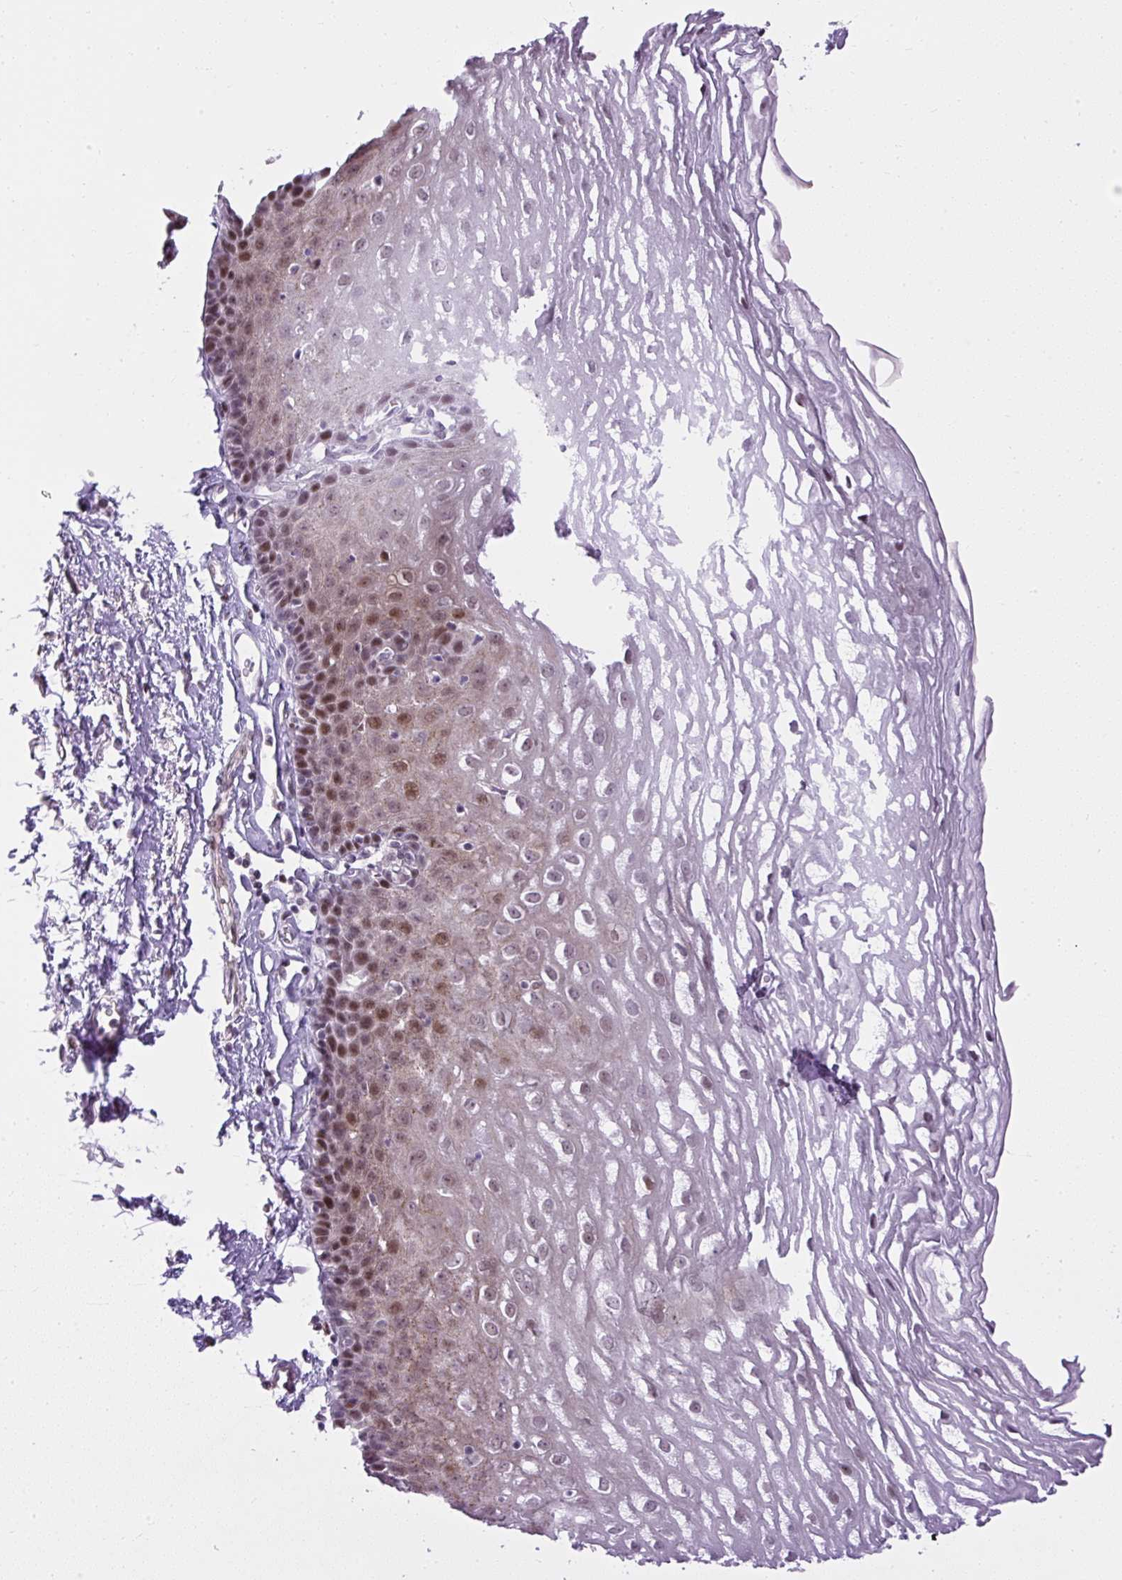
{"staining": {"intensity": "moderate", "quantity": "25%-75%", "location": "nuclear"}, "tissue": "esophagus", "cell_type": "Squamous epithelial cells", "image_type": "normal", "snomed": [{"axis": "morphology", "description": "Normal tissue, NOS"}, {"axis": "topography", "description": "Esophagus"}], "caption": "High-power microscopy captured an IHC photomicrograph of benign esophagus, revealing moderate nuclear staining in about 25%-75% of squamous epithelial cells. Nuclei are stained in blue.", "gene": "ARHGEF18", "patient": {"sex": "female", "age": 81}}